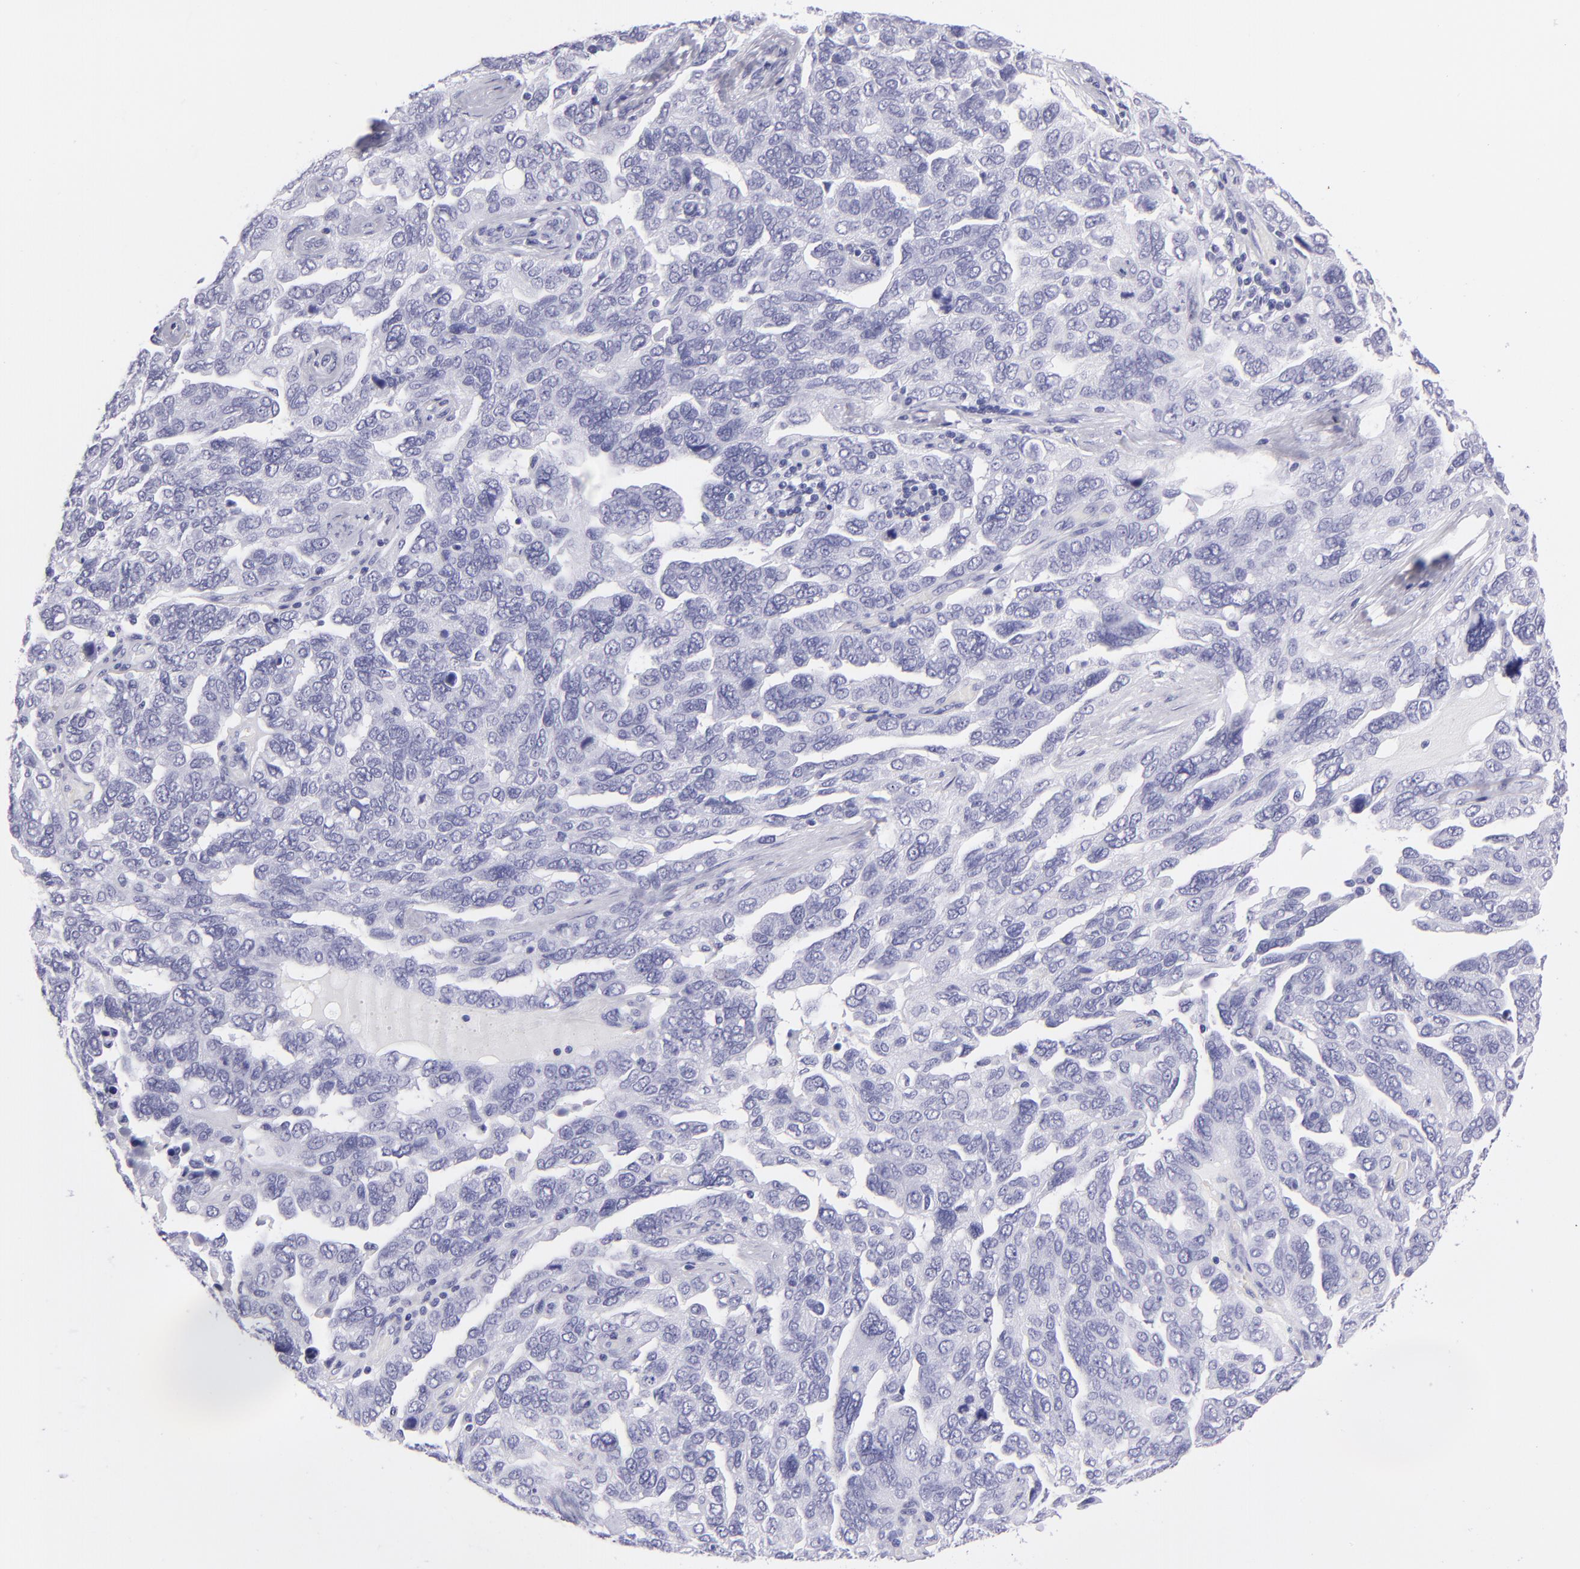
{"staining": {"intensity": "negative", "quantity": "none", "location": "none"}, "tissue": "ovarian cancer", "cell_type": "Tumor cells", "image_type": "cancer", "snomed": [{"axis": "morphology", "description": "Cystadenocarcinoma, serous, NOS"}, {"axis": "topography", "description": "Ovary"}], "caption": "This is an immunohistochemistry (IHC) photomicrograph of ovarian serous cystadenocarcinoma. There is no expression in tumor cells.", "gene": "PVALB", "patient": {"sex": "female", "age": 64}}